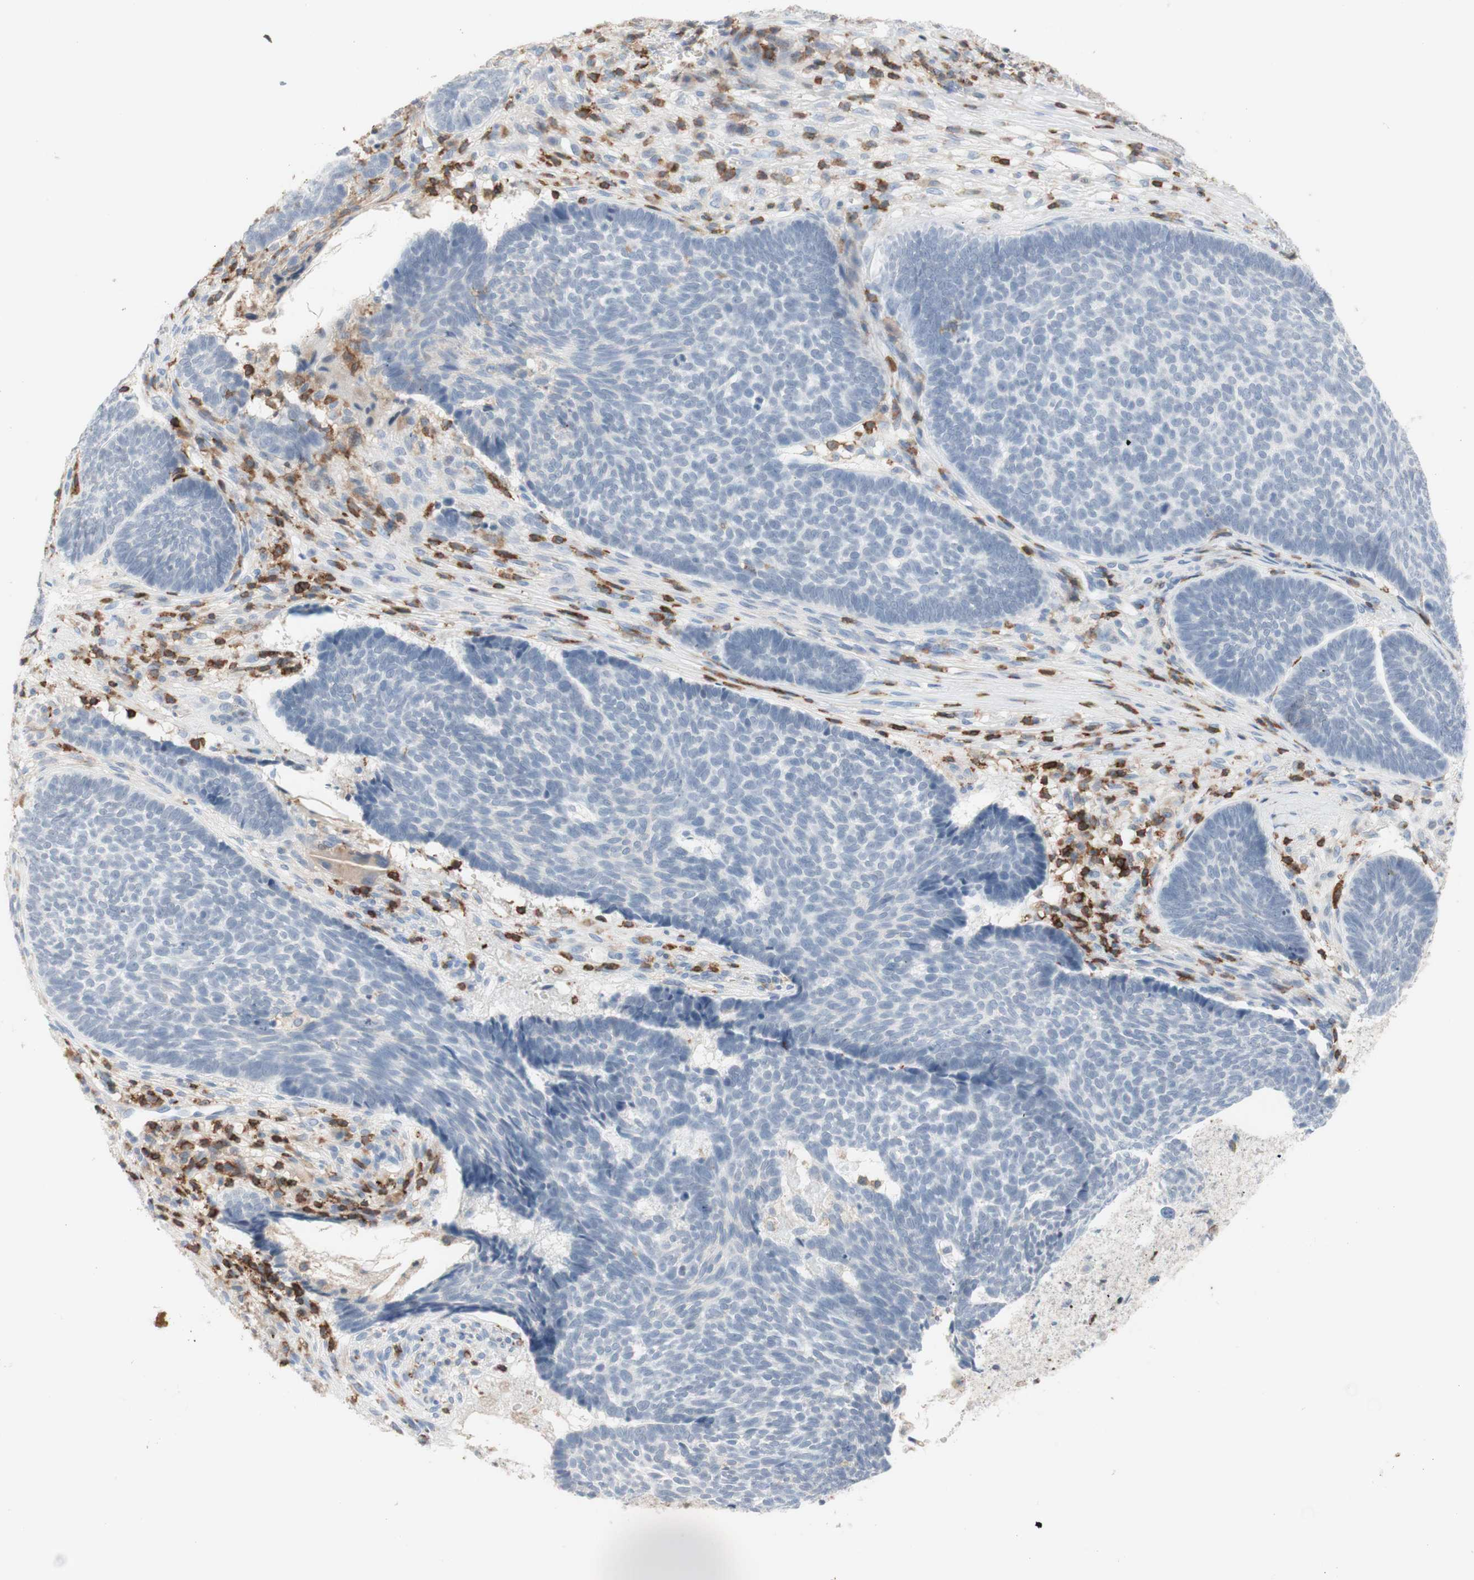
{"staining": {"intensity": "negative", "quantity": "none", "location": "none"}, "tissue": "skin cancer", "cell_type": "Tumor cells", "image_type": "cancer", "snomed": [{"axis": "morphology", "description": "Basal cell carcinoma"}, {"axis": "topography", "description": "Skin"}], "caption": "This is a image of IHC staining of skin cancer, which shows no positivity in tumor cells. The staining was performed using DAB (3,3'-diaminobenzidine) to visualize the protein expression in brown, while the nuclei were stained in blue with hematoxylin (Magnification: 20x).", "gene": "SPINK6", "patient": {"sex": "male", "age": 84}}